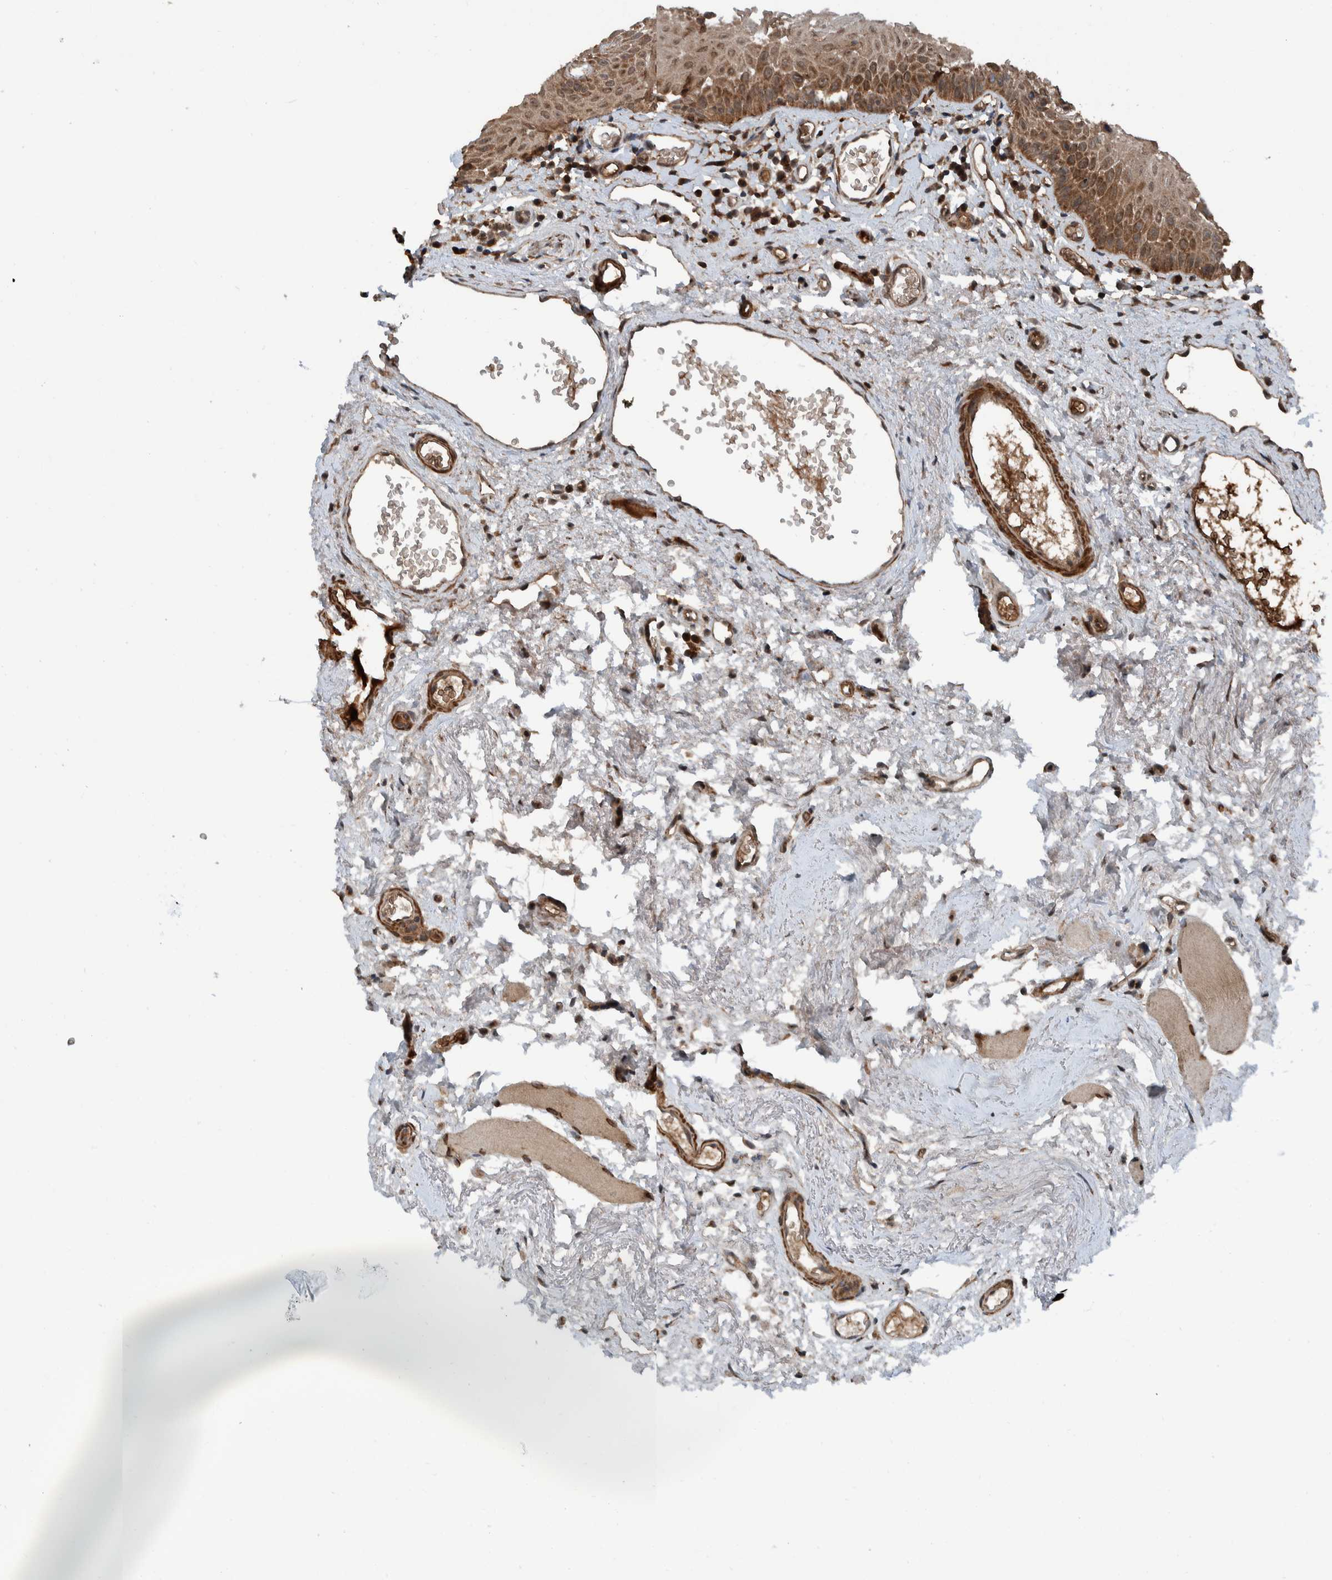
{"staining": {"intensity": "moderate", "quantity": ">75%", "location": "cytoplasmic/membranous"}, "tissue": "oral mucosa", "cell_type": "Squamous epithelial cells", "image_type": "normal", "snomed": [{"axis": "morphology", "description": "Normal tissue, NOS"}, {"axis": "topography", "description": "Skeletal muscle"}, {"axis": "topography", "description": "Oral tissue"}, {"axis": "topography", "description": "Peripheral nerve tissue"}], "caption": "DAB immunohistochemical staining of unremarkable oral mucosa reveals moderate cytoplasmic/membranous protein staining in about >75% of squamous epithelial cells.", "gene": "CUEDC1", "patient": {"sex": "female", "age": 84}}